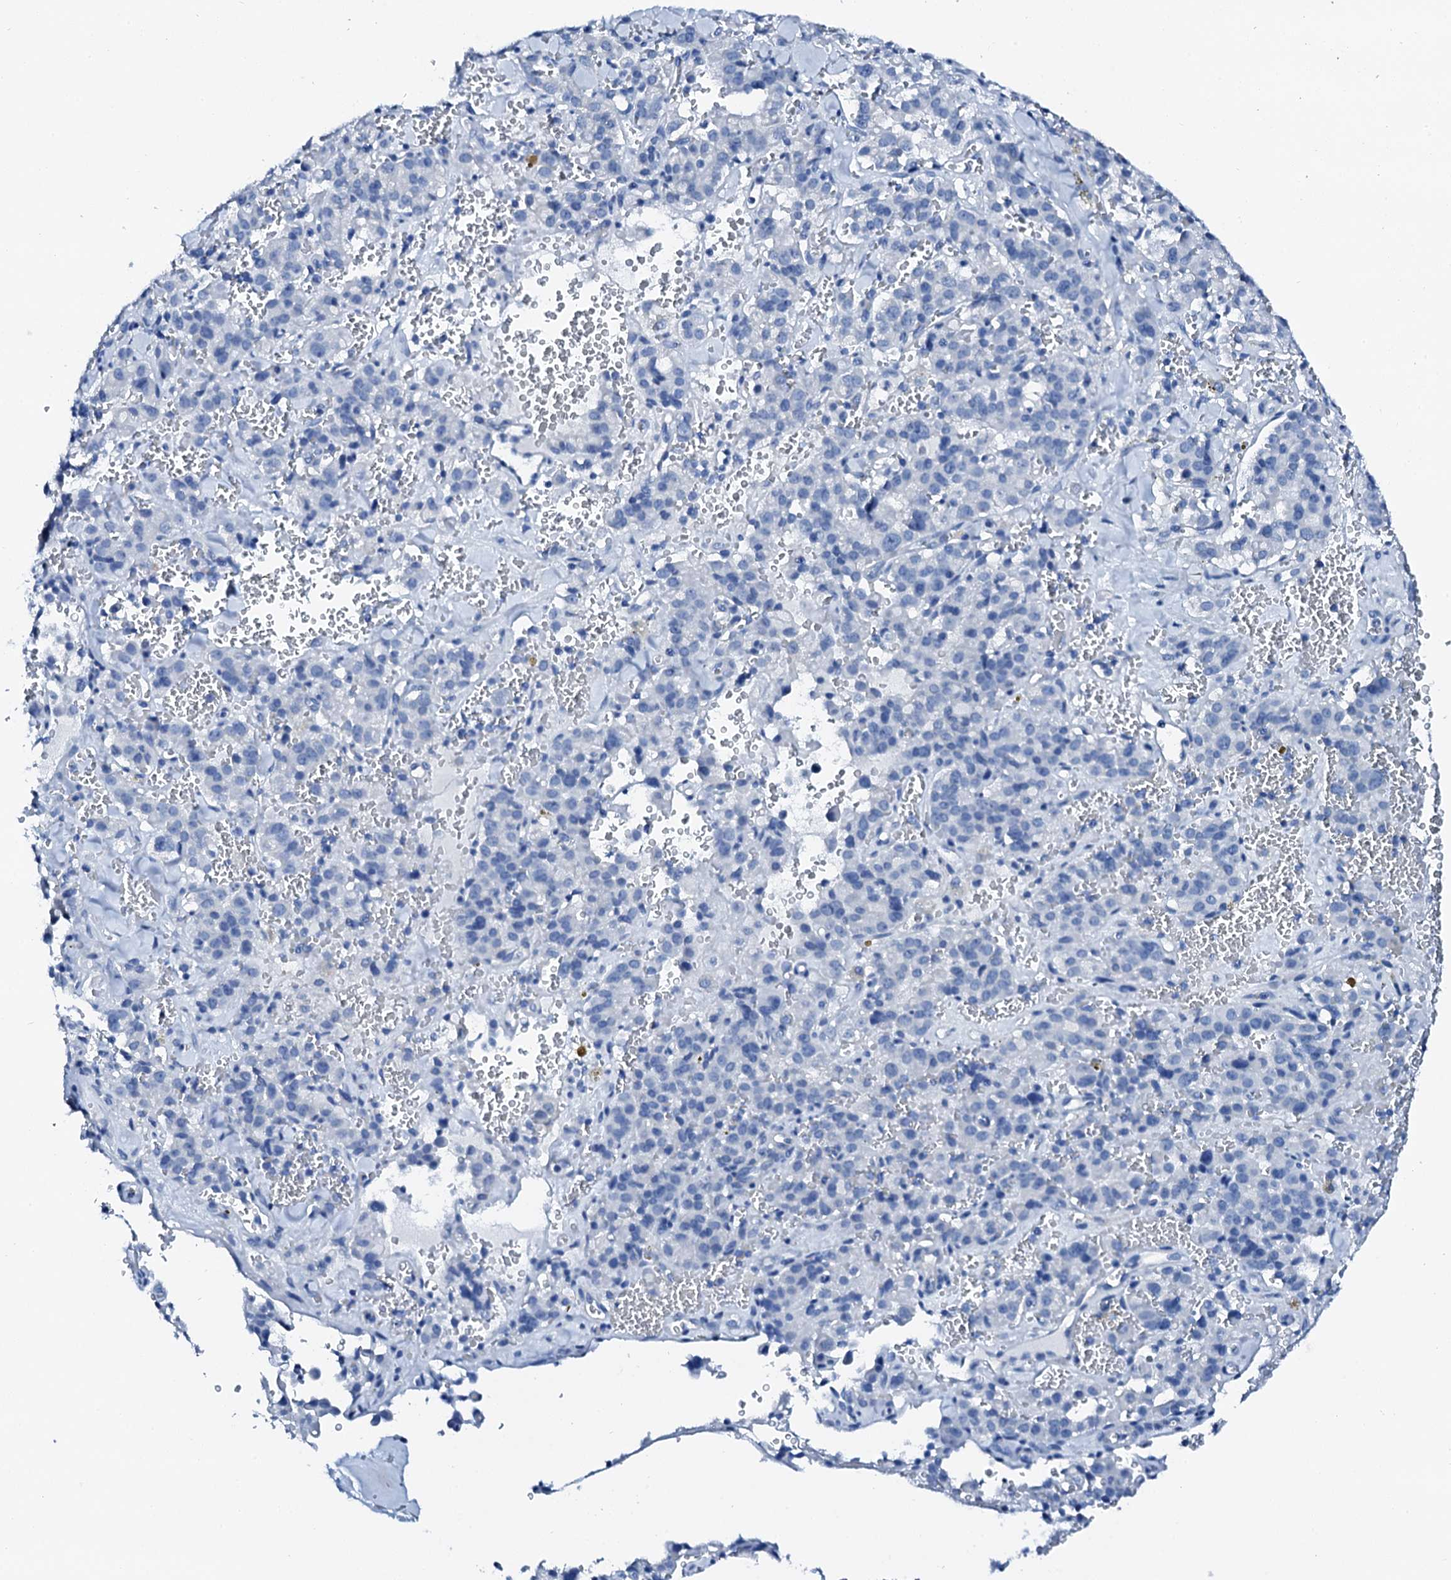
{"staining": {"intensity": "negative", "quantity": "none", "location": "none"}, "tissue": "pancreatic cancer", "cell_type": "Tumor cells", "image_type": "cancer", "snomed": [{"axis": "morphology", "description": "Adenocarcinoma, NOS"}, {"axis": "topography", "description": "Pancreas"}], "caption": "Adenocarcinoma (pancreatic) was stained to show a protein in brown. There is no significant staining in tumor cells. (Brightfield microscopy of DAB IHC at high magnification).", "gene": "PTH", "patient": {"sex": "male", "age": 65}}